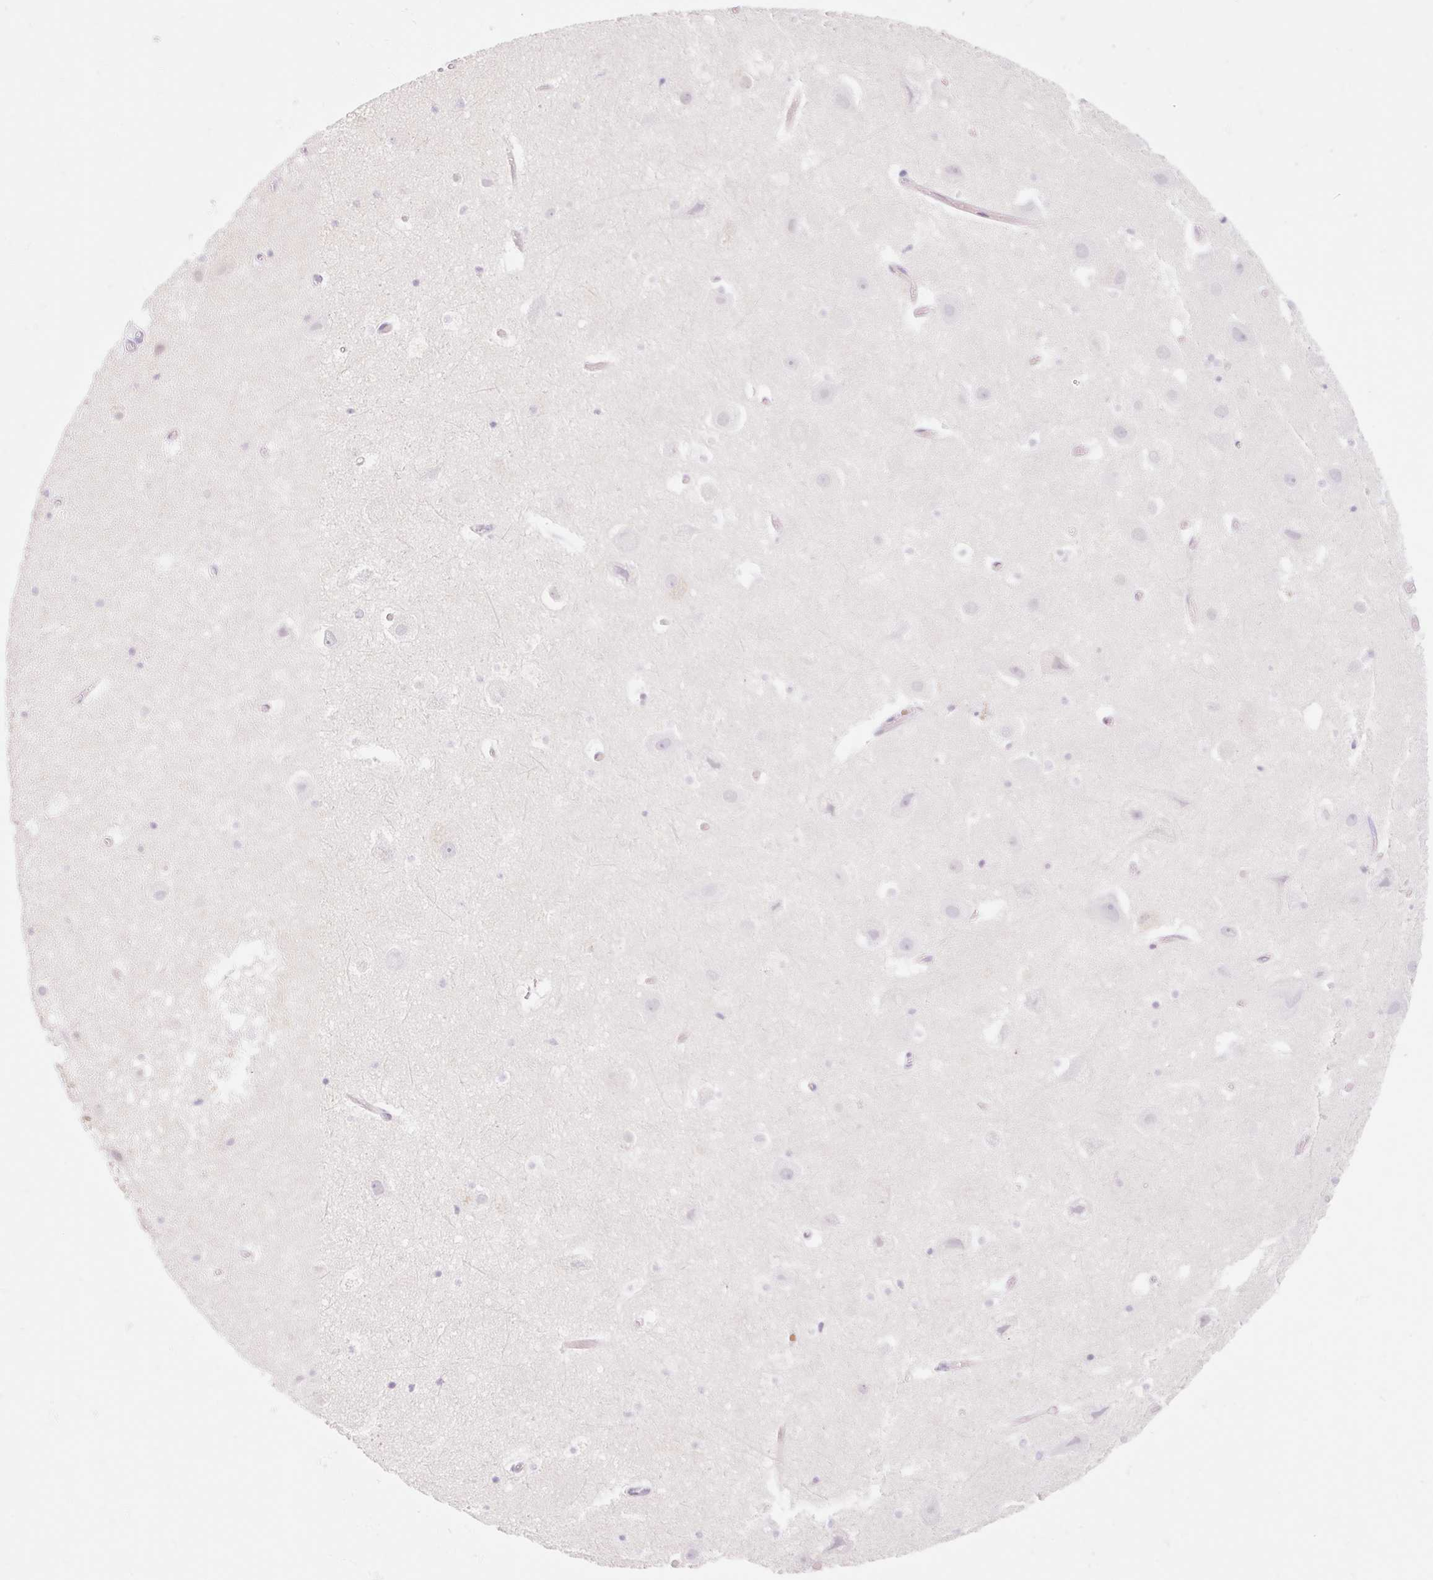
{"staining": {"intensity": "negative", "quantity": "none", "location": "none"}, "tissue": "hippocampus", "cell_type": "Glial cells", "image_type": "normal", "snomed": [{"axis": "morphology", "description": "Normal tissue, NOS"}, {"axis": "topography", "description": "Hippocampus"}], "caption": "A high-resolution histopathology image shows immunohistochemistry staining of unremarkable hippocampus, which displays no significant positivity in glial cells.", "gene": "TAF1L", "patient": {"sex": "female", "age": 52}}